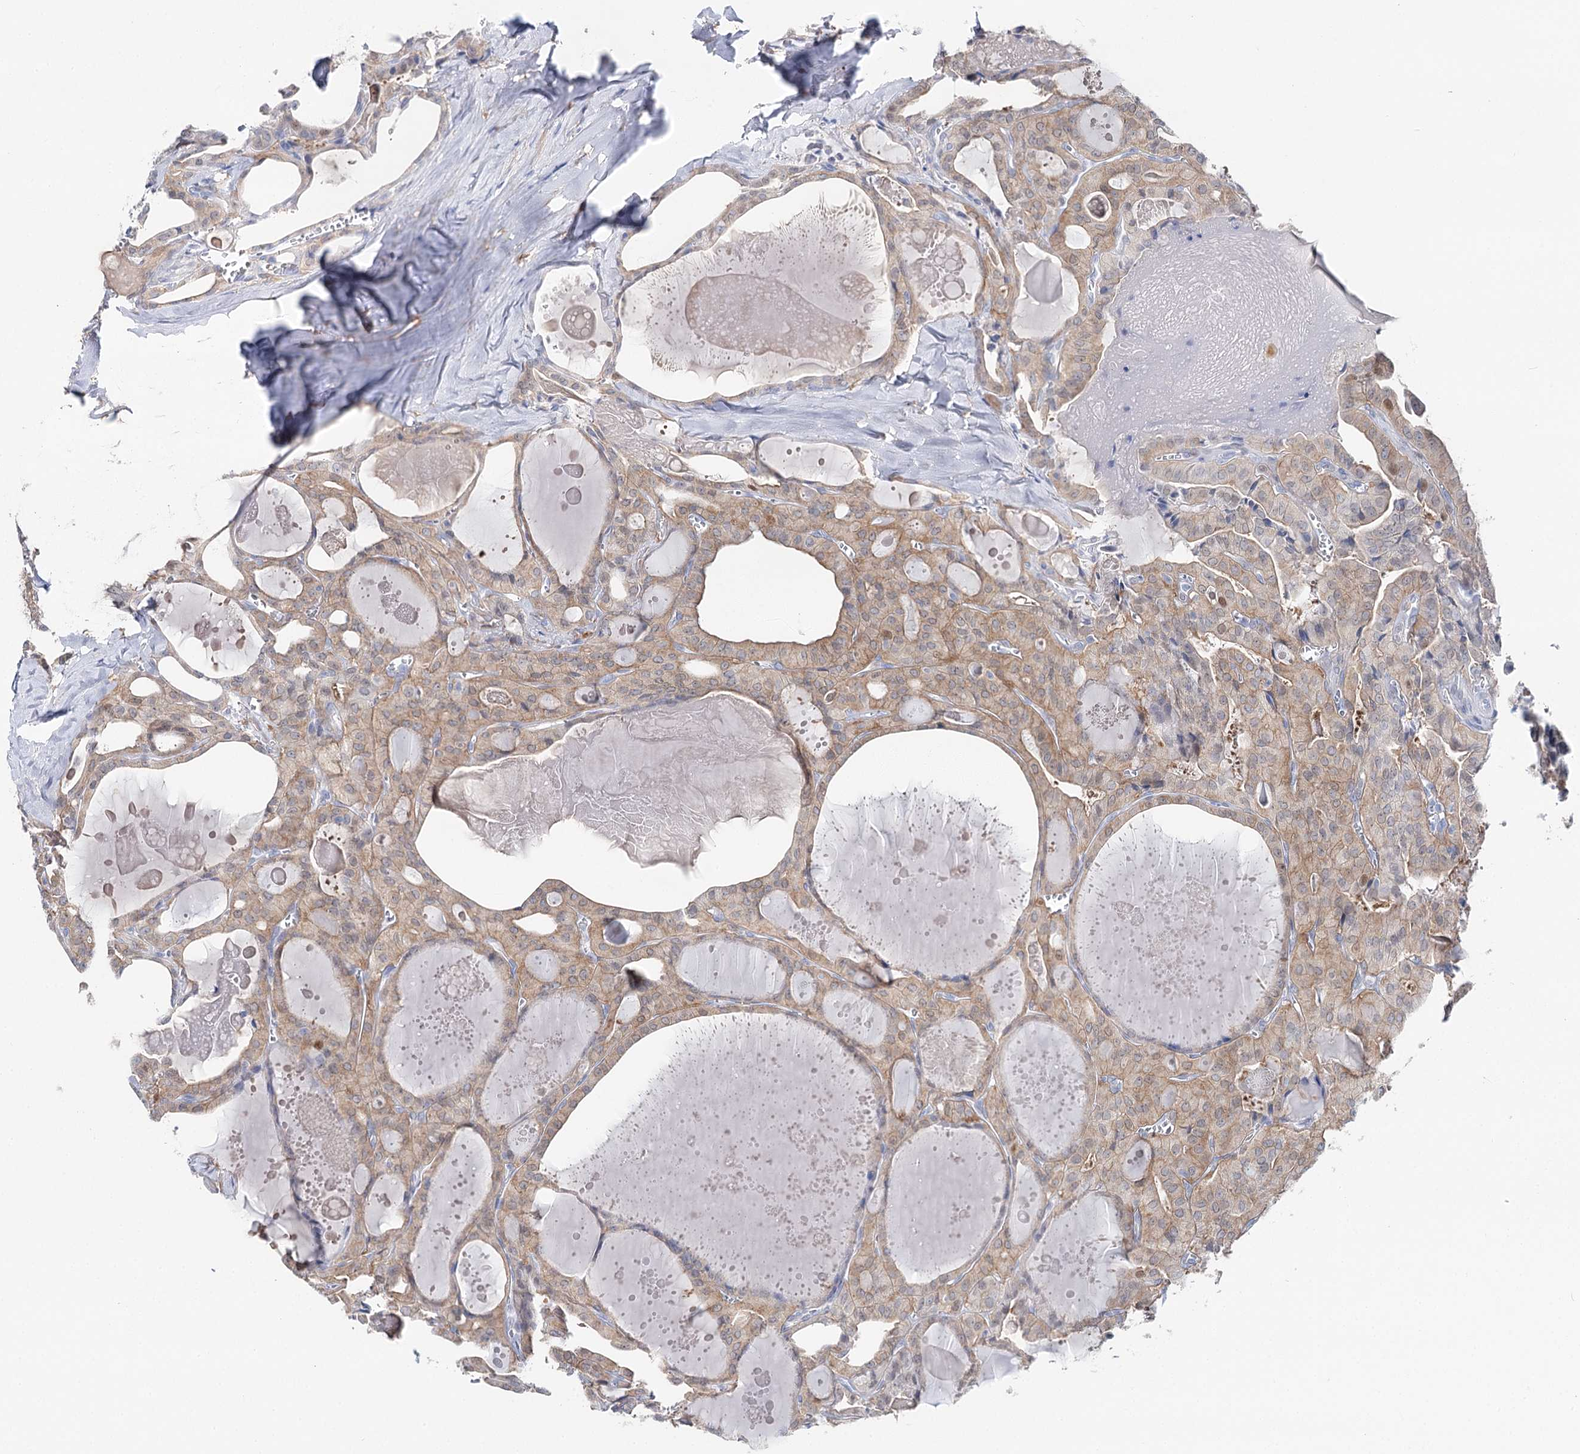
{"staining": {"intensity": "weak", "quantity": "25%-75%", "location": "cytoplasmic/membranous"}, "tissue": "thyroid cancer", "cell_type": "Tumor cells", "image_type": "cancer", "snomed": [{"axis": "morphology", "description": "Papillary adenocarcinoma, NOS"}, {"axis": "topography", "description": "Thyroid gland"}], "caption": "Protein staining displays weak cytoplasmic/membranous expression in about 25%-75% of tumor cells in thyroid papillary adenocarcinoma.", "gene": "UGDH", "patient": {"sex": "male", "age": 52}}